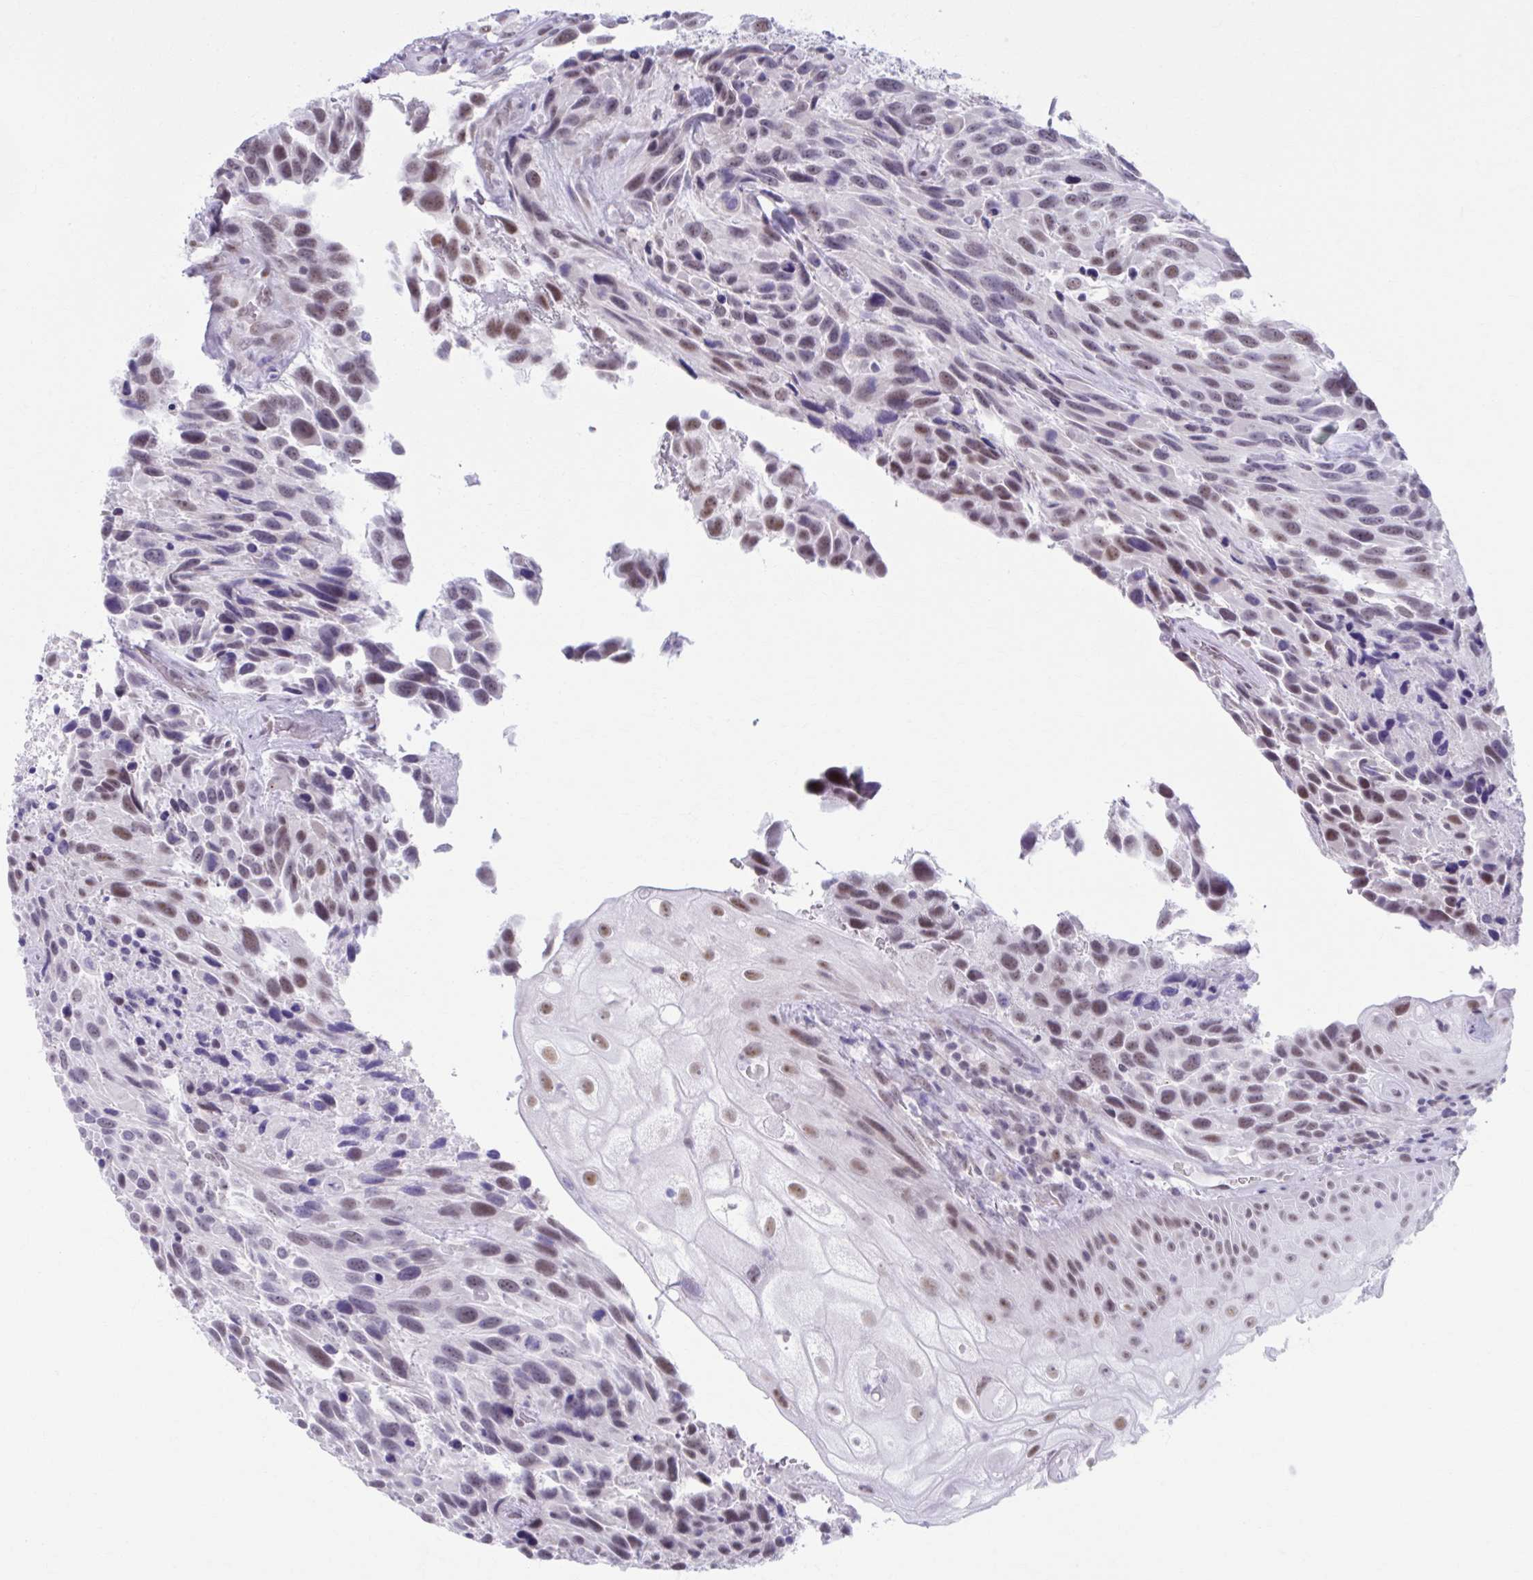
{"staining": {"intensity": "moderate", "quantity": "25%-75%", "location": "nuclear"}, "tissue": "urothelial cancer", "cell_type": "Tumor cells", "image_type": "cancer", "snomed": [{"axis": "morphology", "description": "Urothelial carcinoma, High grade"}, {"axis": "topography", "description": "Urinary bladder"}], "caption": "Immunohistochemical staining of human urothelial cancer reveals medium levels of moderate nuclear protein expression in approximately 25%-75% of tumor cells.", "gene": "CCDC105", "patient": {"sex": "female", "age": 70}}